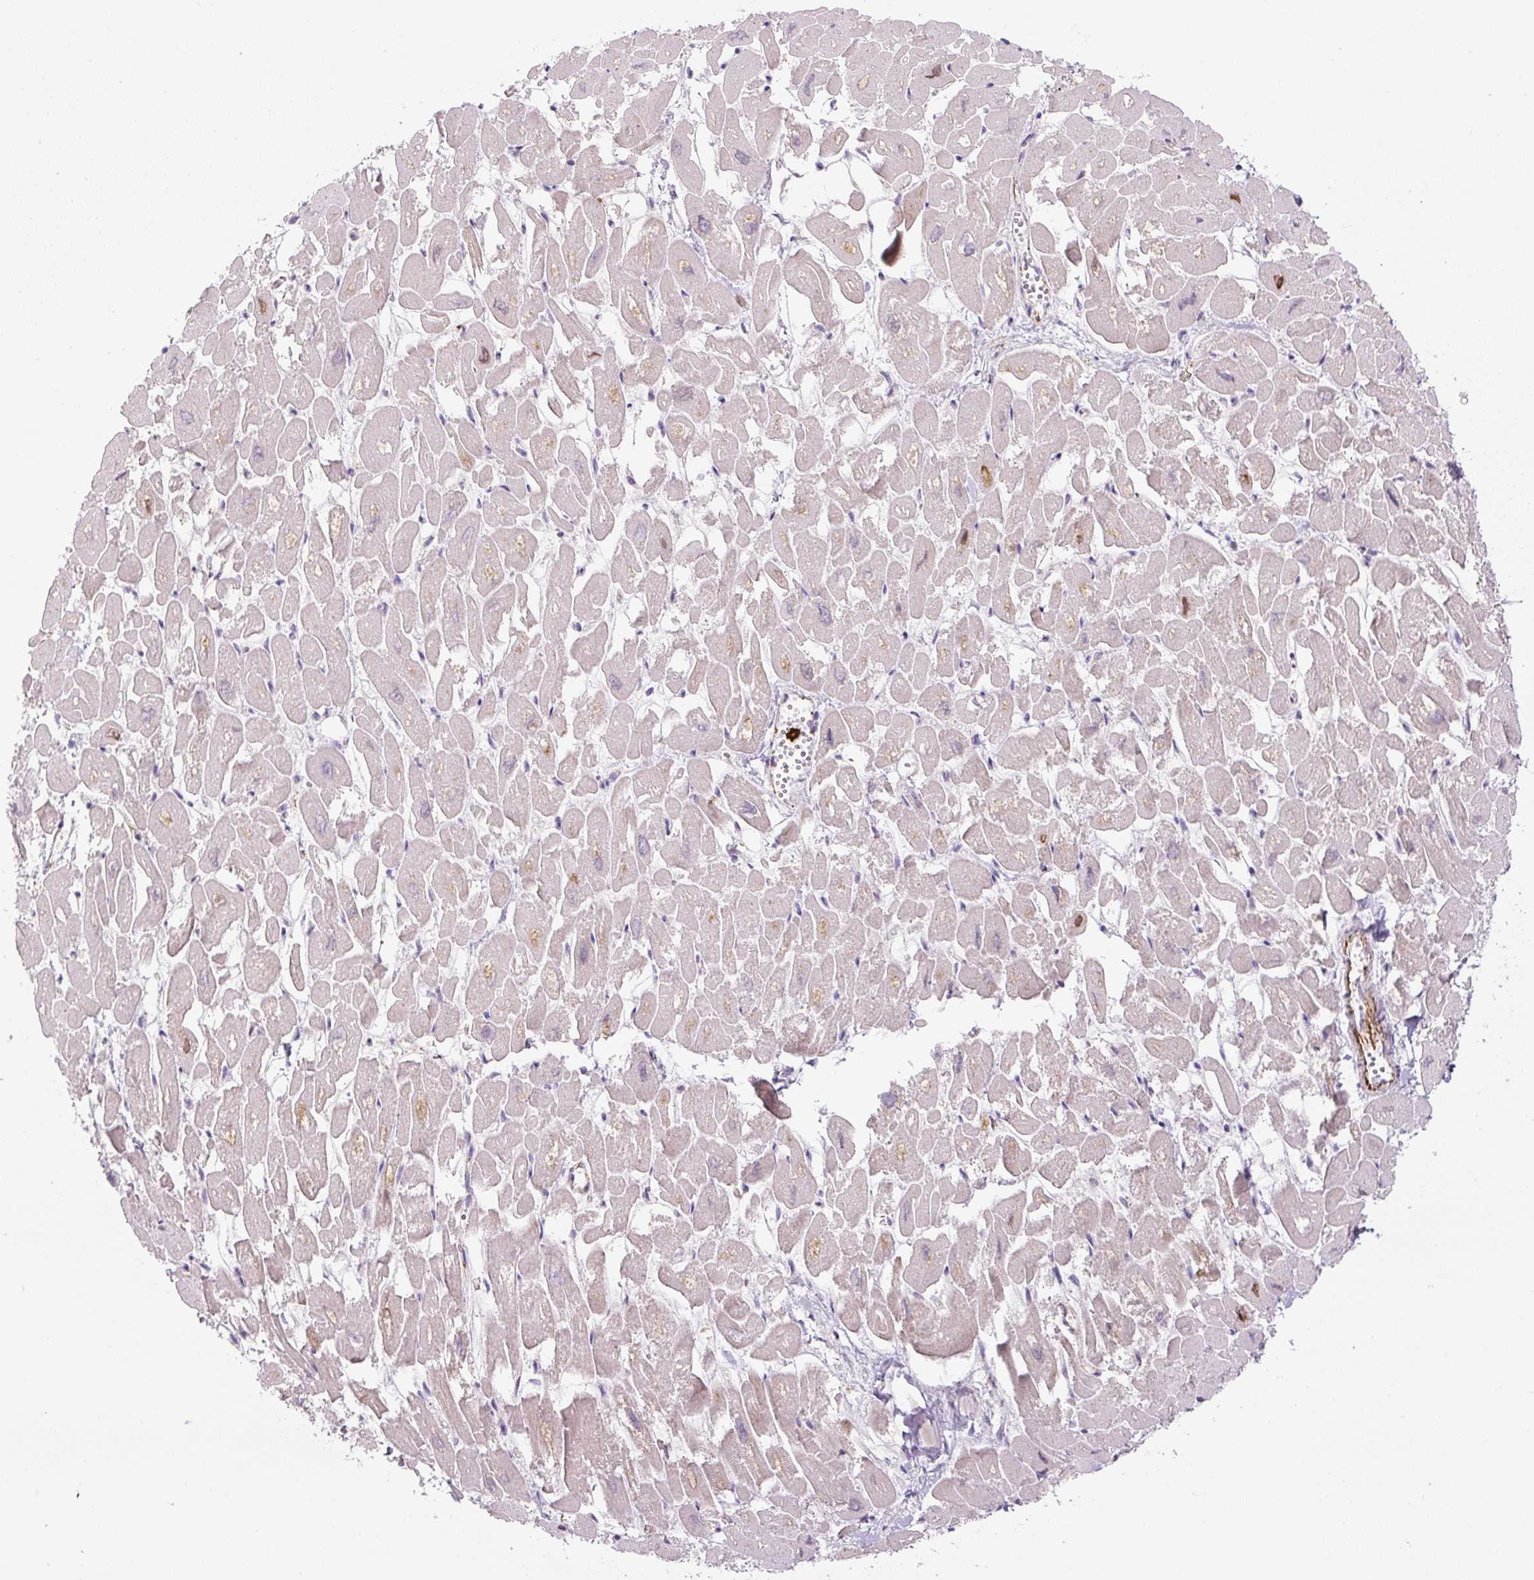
{"staining": {"intensity": "moderate", "quantity": "25%-75%", "location": "cytoplasmic/membranous"}, "tissue": "heart muscle", "cell_type": "Cardiomyocytes", "image_type": "normal", "snomed": [{"axis": "morphology", "description": "Normal tissue, NOS"}, {"axis": "topography", "description": "Heart"}], "caption": "An immunohistochemistry image of benign tissue is shown. Protein staining in brown labels moderate cytoplasmic/membranous positivity in heart muscle within cardiomyocytes. The protein of interest is stained brown, and the nuclei are stained in blue (DAB (3,3'-diaminobenzidine) IHC with brightfield microscopy, high magnification).", "gene": "CCNI2", "patient": {"sex": "male", "age": 54}}